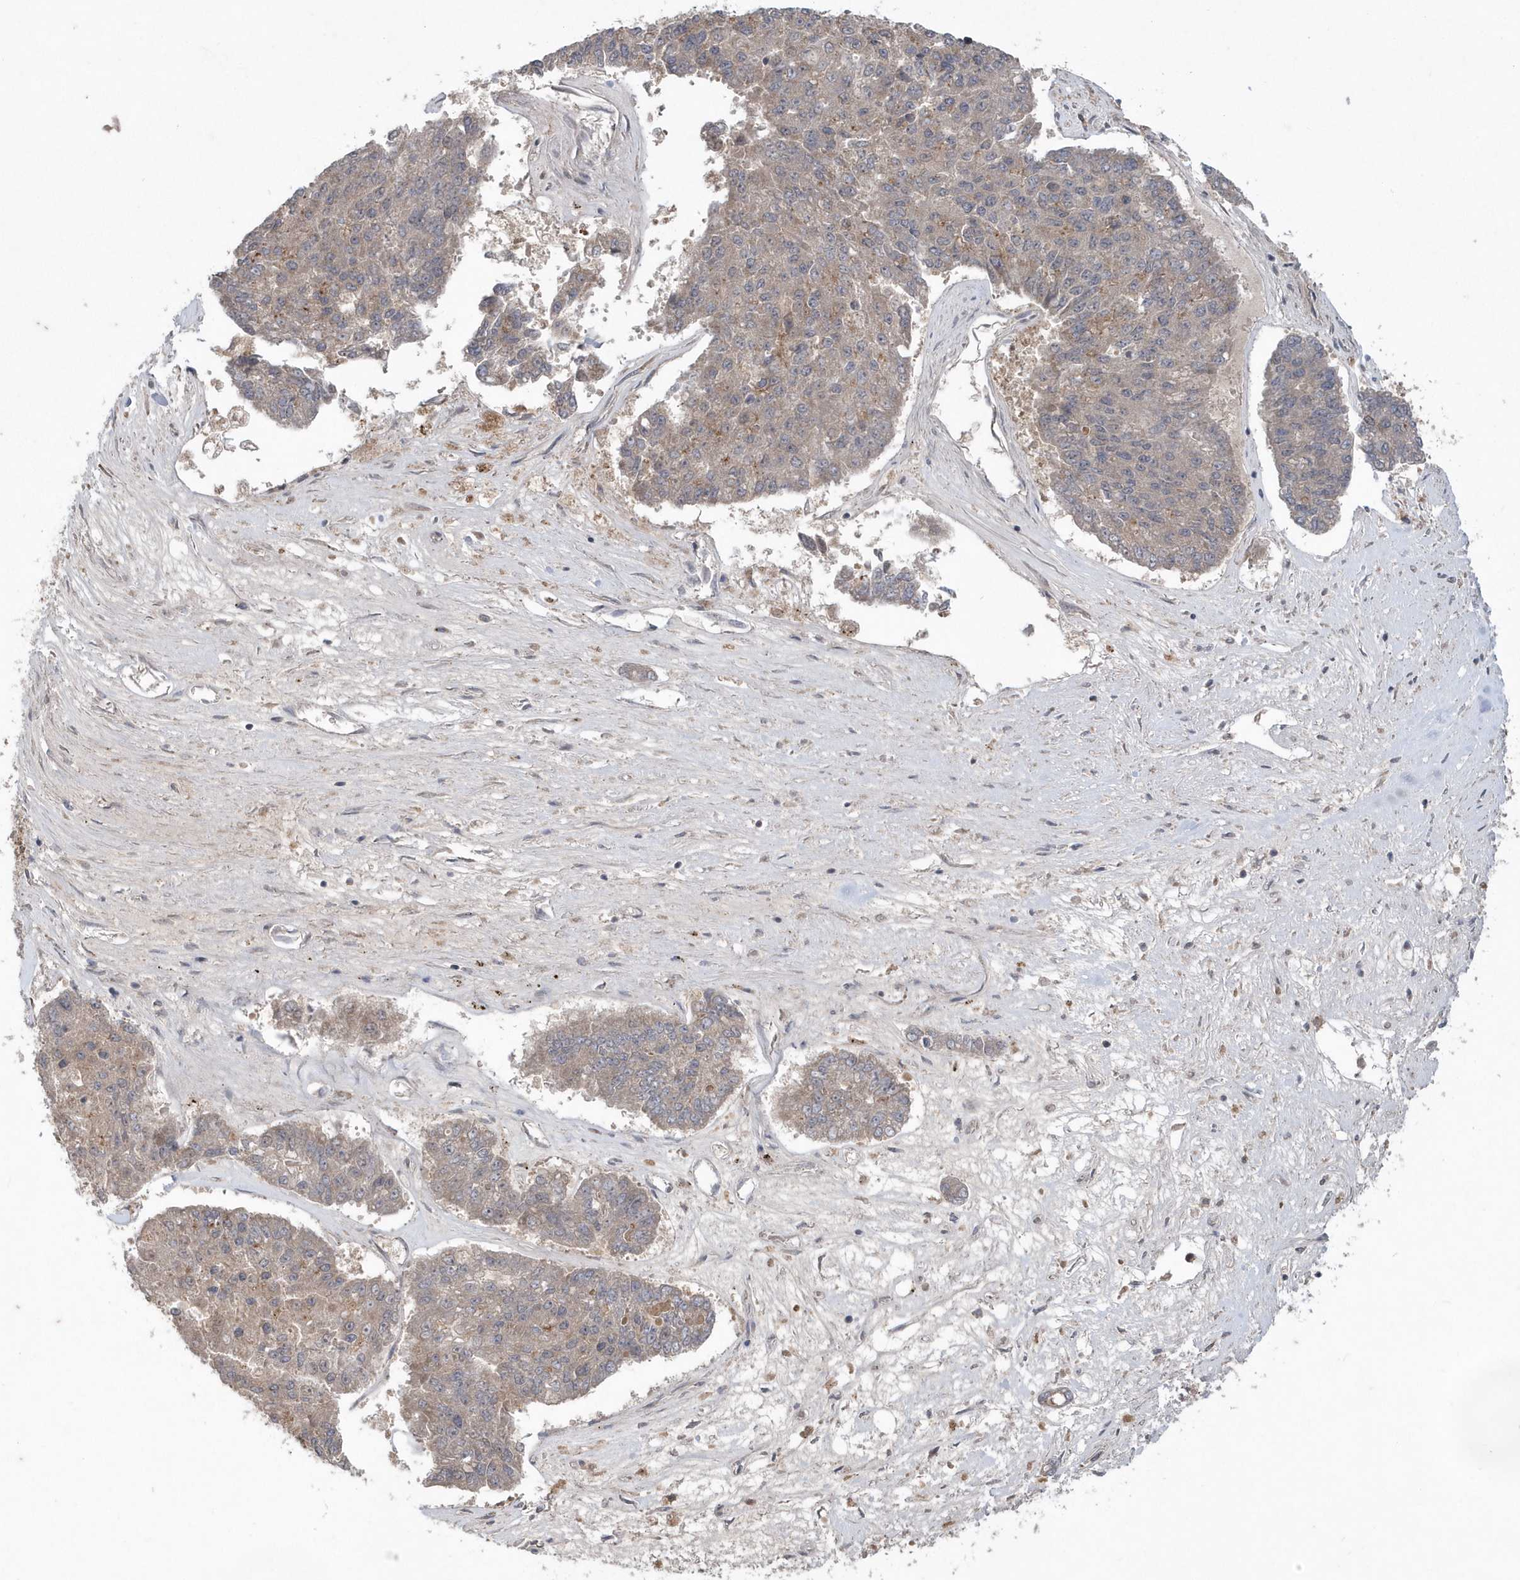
{"staining": {"intensity": "weak", "quantity": "25%-75%", "location": "cytoplasmic/membranous"}, "tissue": "pancreatic cancer", "cell_type": "Tumor cells", "image_type": "cancer", "snomed": [{"axis": "morphology", "description": "Adenocarcinoma, NOS"}, {"axis": "topography", "description": "Pancreas"}], "caption": "Approximately 25%-75% of tumor cells in pancreatic cancer demonstrate weak cytoplasmic/membranous protein staining as visualized by brown immunohistochemical staining.", "gene": "HMGCS1", "patient": {"sex": "male", "age": 50}}